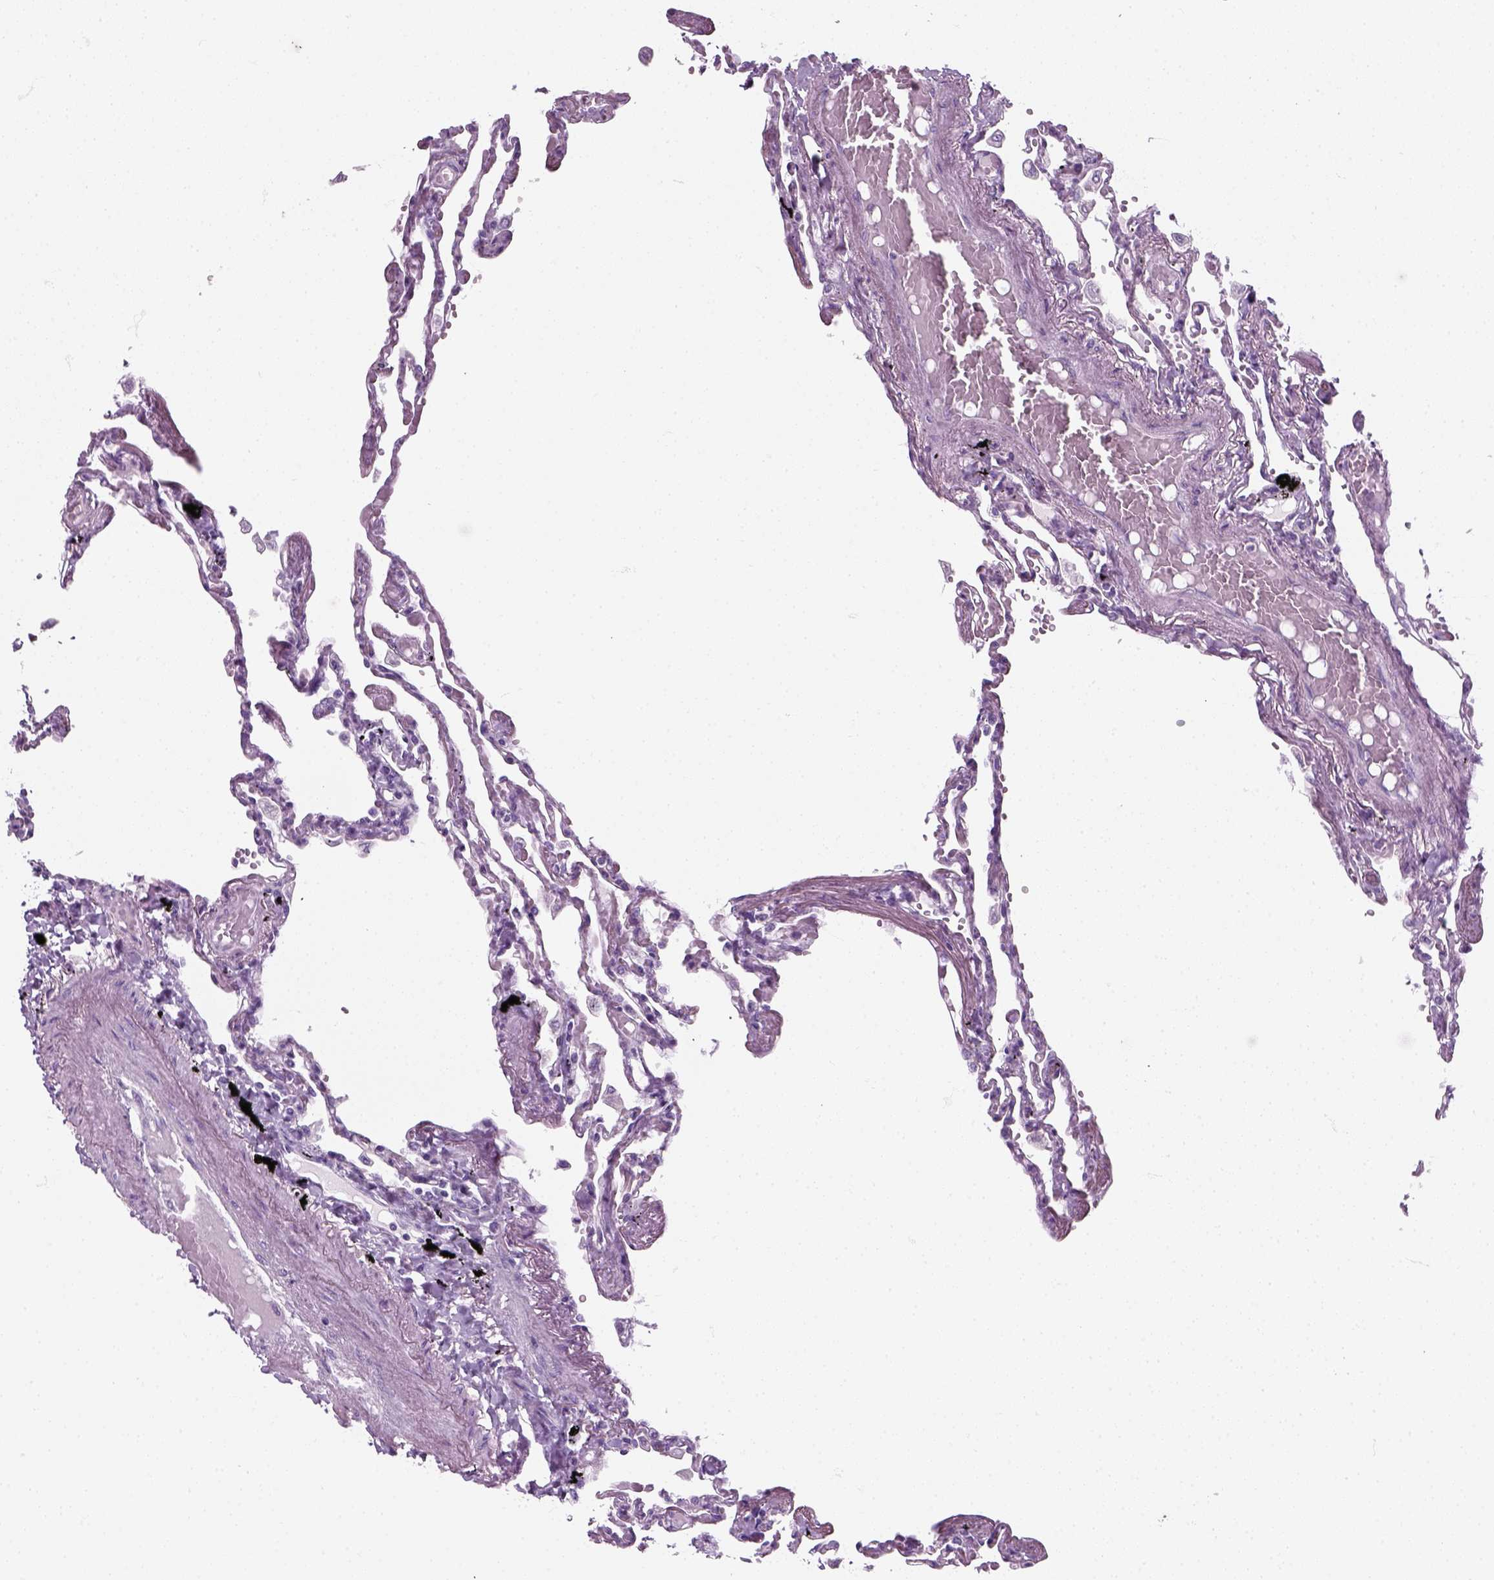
{"staining": {"intensity": "negative", "quantity": "none", "location": "none"}, "tissue": "lung", "cell_type": "Alveolar cells", "image_type": "normal", "snomed": [{"axis": "morphology", "description": "Normal tissue, NOS"}, {"axis": "morphology", "description": "Adenocarcinoma, NOS"}, {"axis": "topography", "description": "Cartilage tissue"}, {"axis": "topography", "description": "Lung"}], "caption": "The micrograph exhibits no significant expression in alveolar cells of lung. (DAB (3,3'-diaminobenzidine) immunohistochemistry (IHC) with hematoxylin counter stain).", "gene": "SLC12A5", "patient": {"sex": "female", "age": 67}}